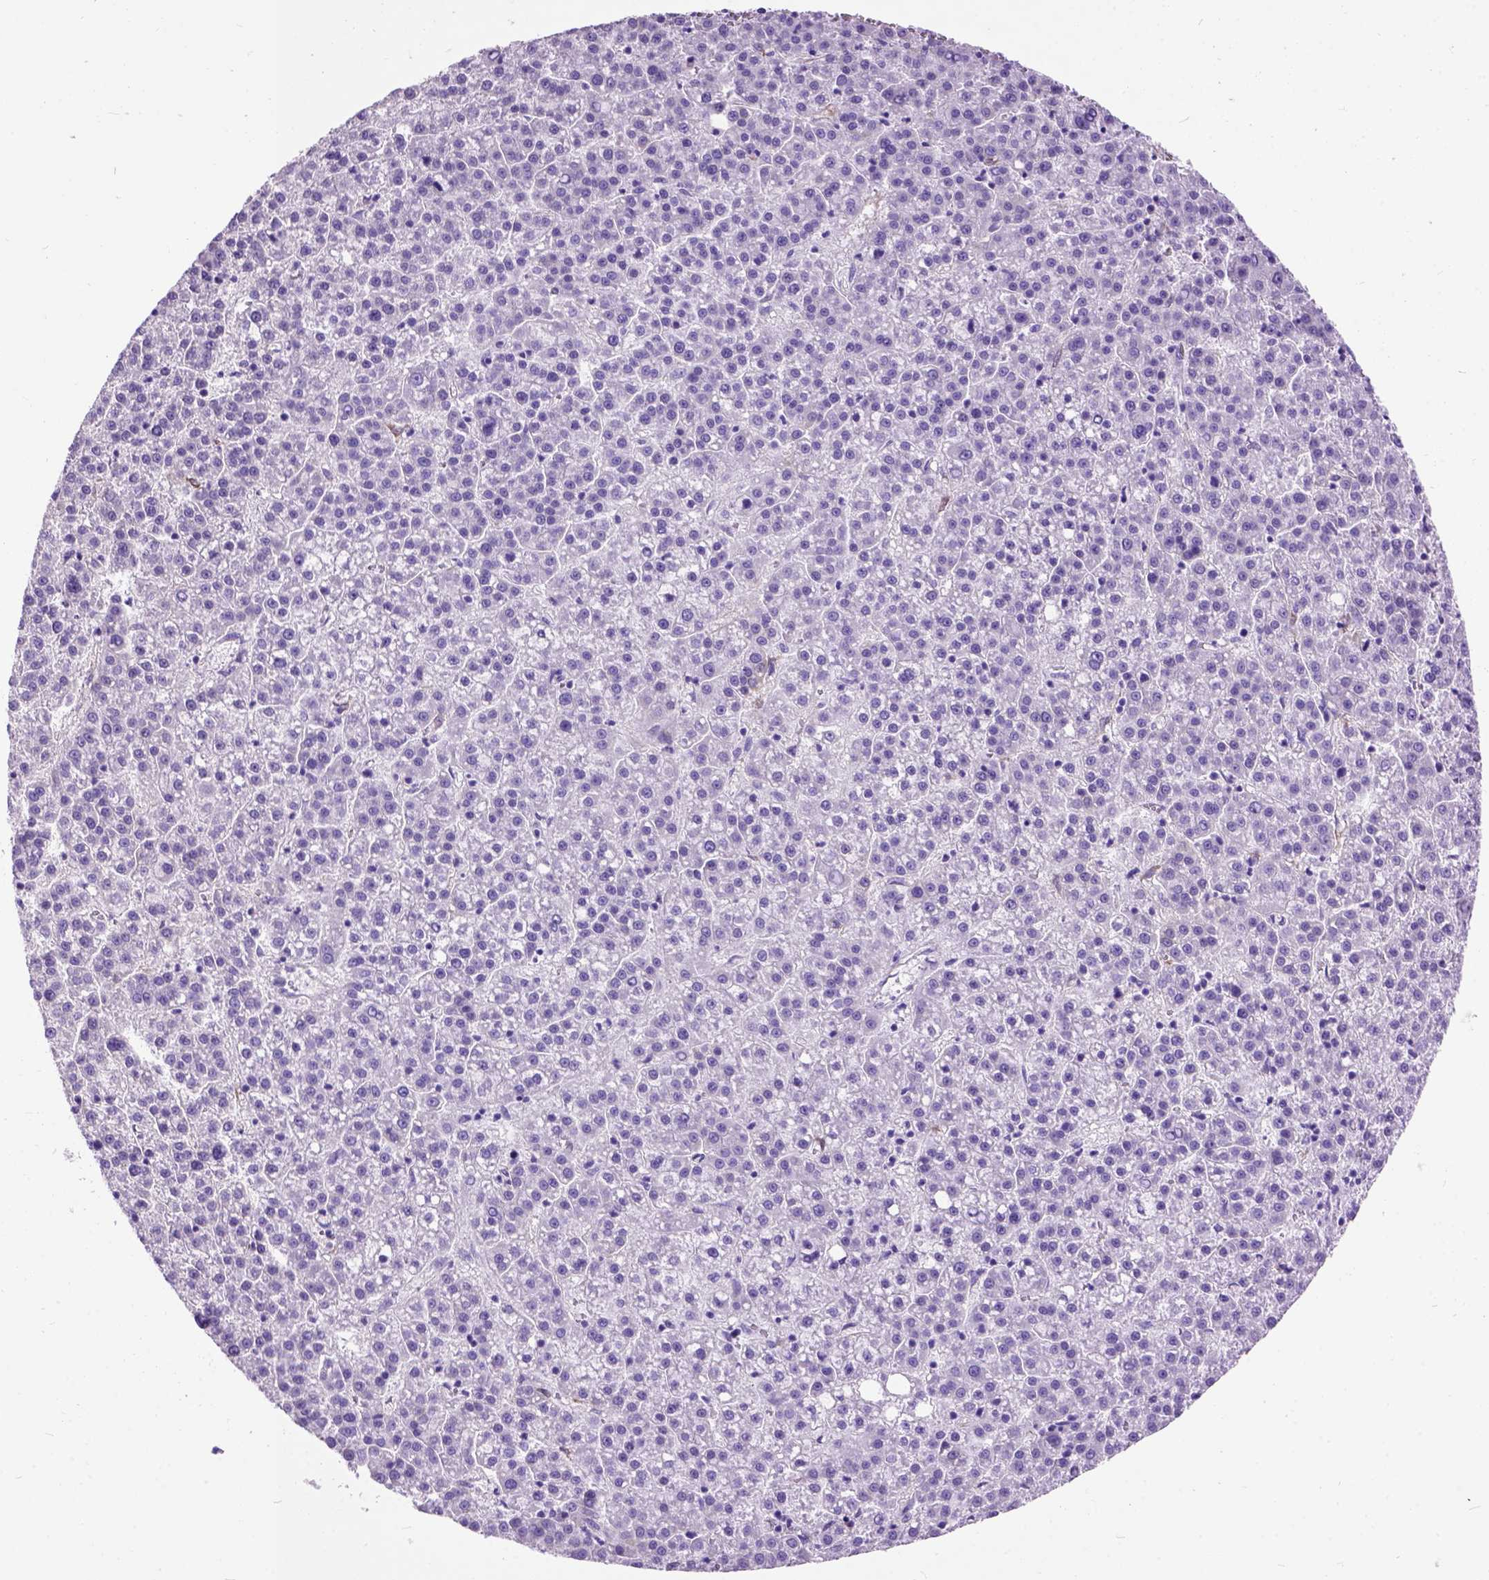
{"staining": {"intensity": "negative", "quantity": "none", "location": "none"}, "tissue": "liver cancer", "cell_type": "Tumor cells", "image_type": "cancer", "snomed": [{"axis": "morphology", "description": "Carcinoma, Hepatocellular, NOS"}, {"axis": "topography", "description": "Liver"}], "caption": "IHC micrograph of neoplastic tissue: human liver cancer stained with DAB (3,3'-diaminobenzidine) shows no significant protein staining in tumor cells.", "gene": "MAPT", "patient": {"sex": "female", "age": 58}}